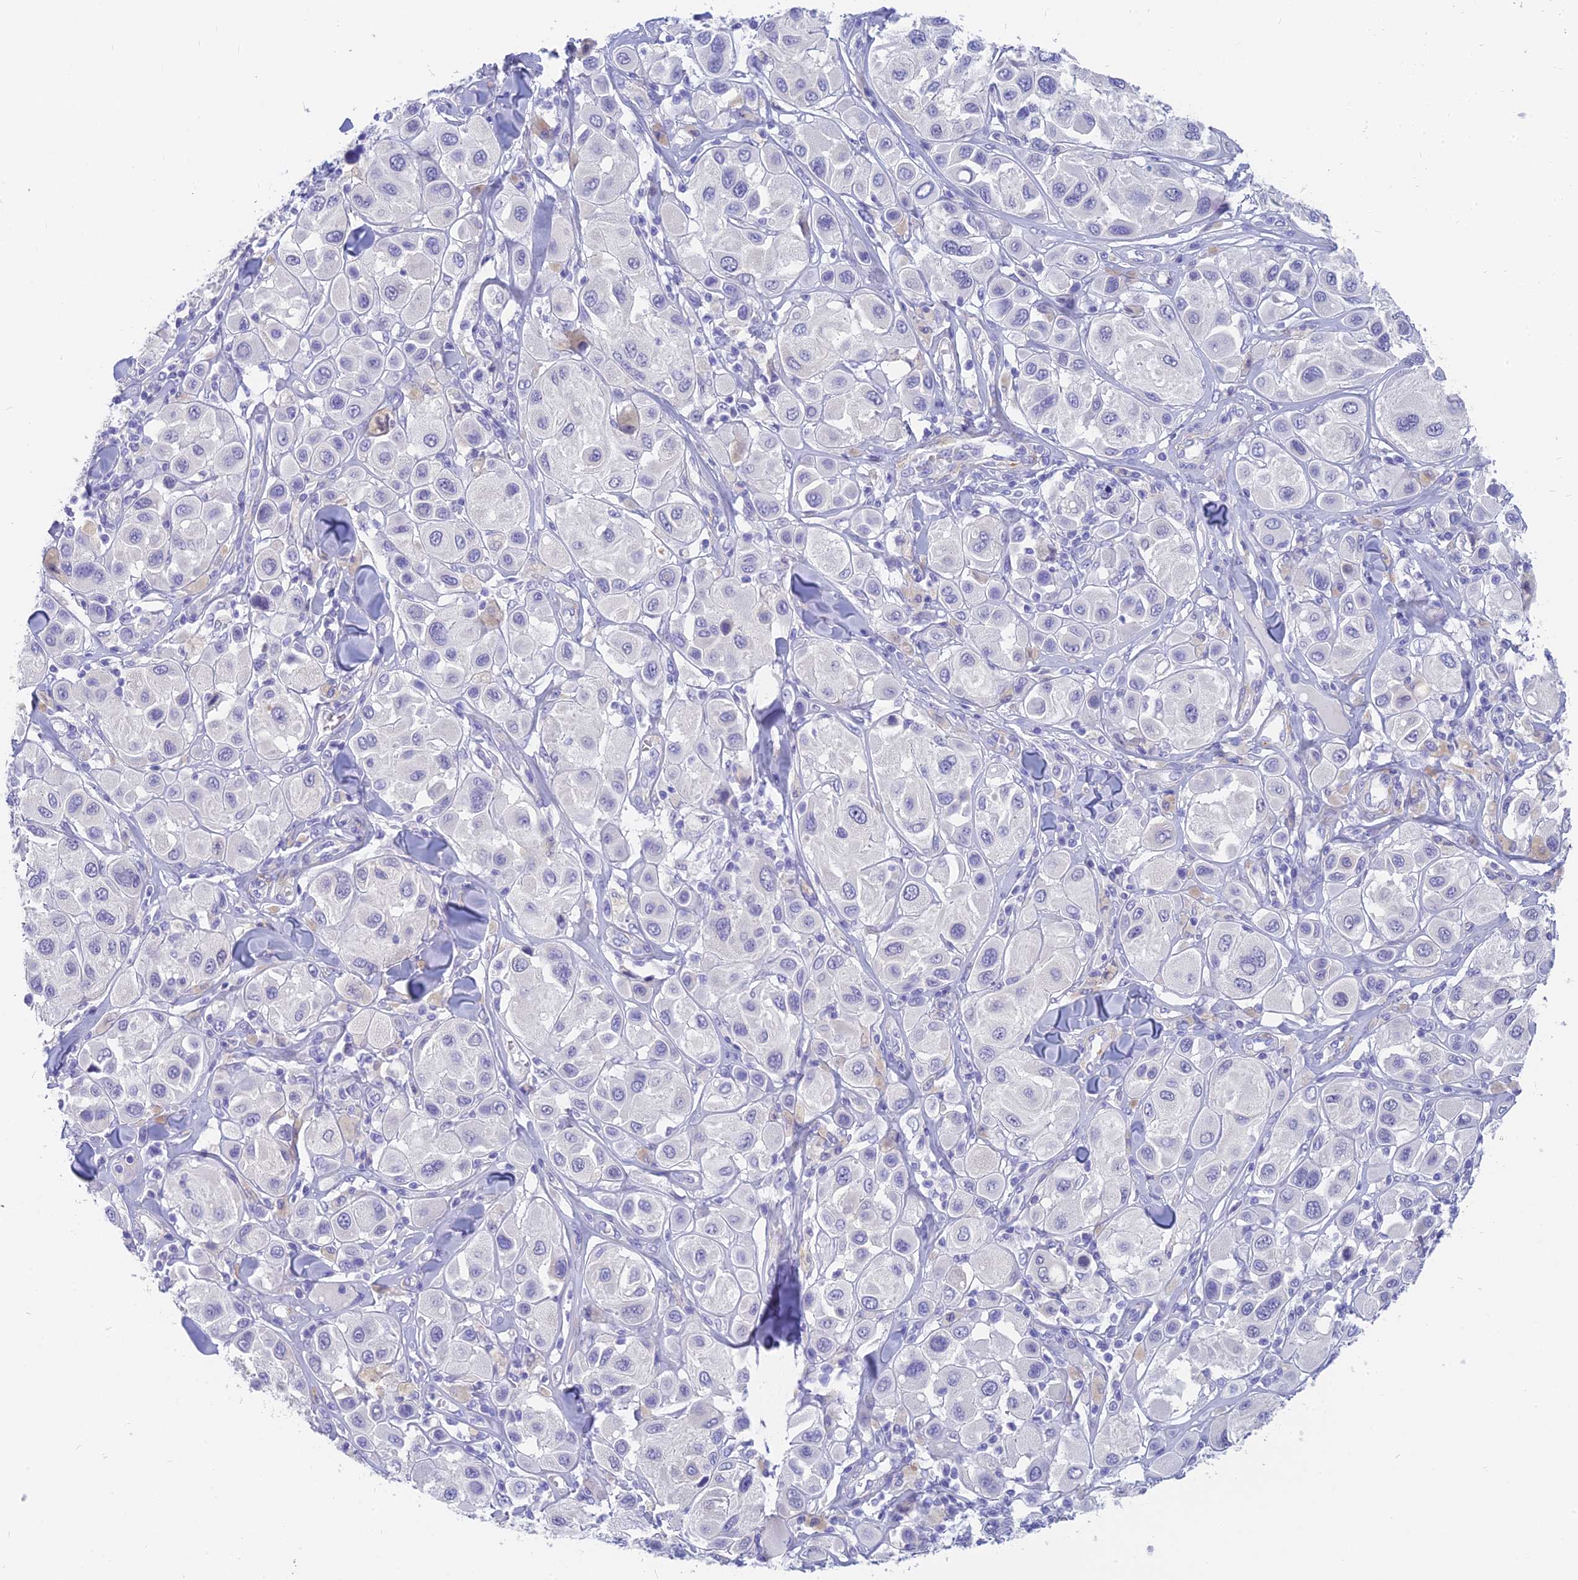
{"staining": {"intensity": "negative", "quantity": "none", "location": "none"}, "tissue": "melanoma", "cell_type": "Tumor cells", "image_type": "cancer", "snomed": [{"axis": "morphology", "description": "Malignant melanoma, Metastatic site"}, {"axis": "topography", "description": "Skin"}], "caption": "DAB (3,3'-diaminobenzidine) immunohistochemical staining of human malignant melanoma (metastatic site) exhibits no significant expression in tumor cells.", "gene": "SLC36A2", "patient": {"sex": "male", "age": 41}}